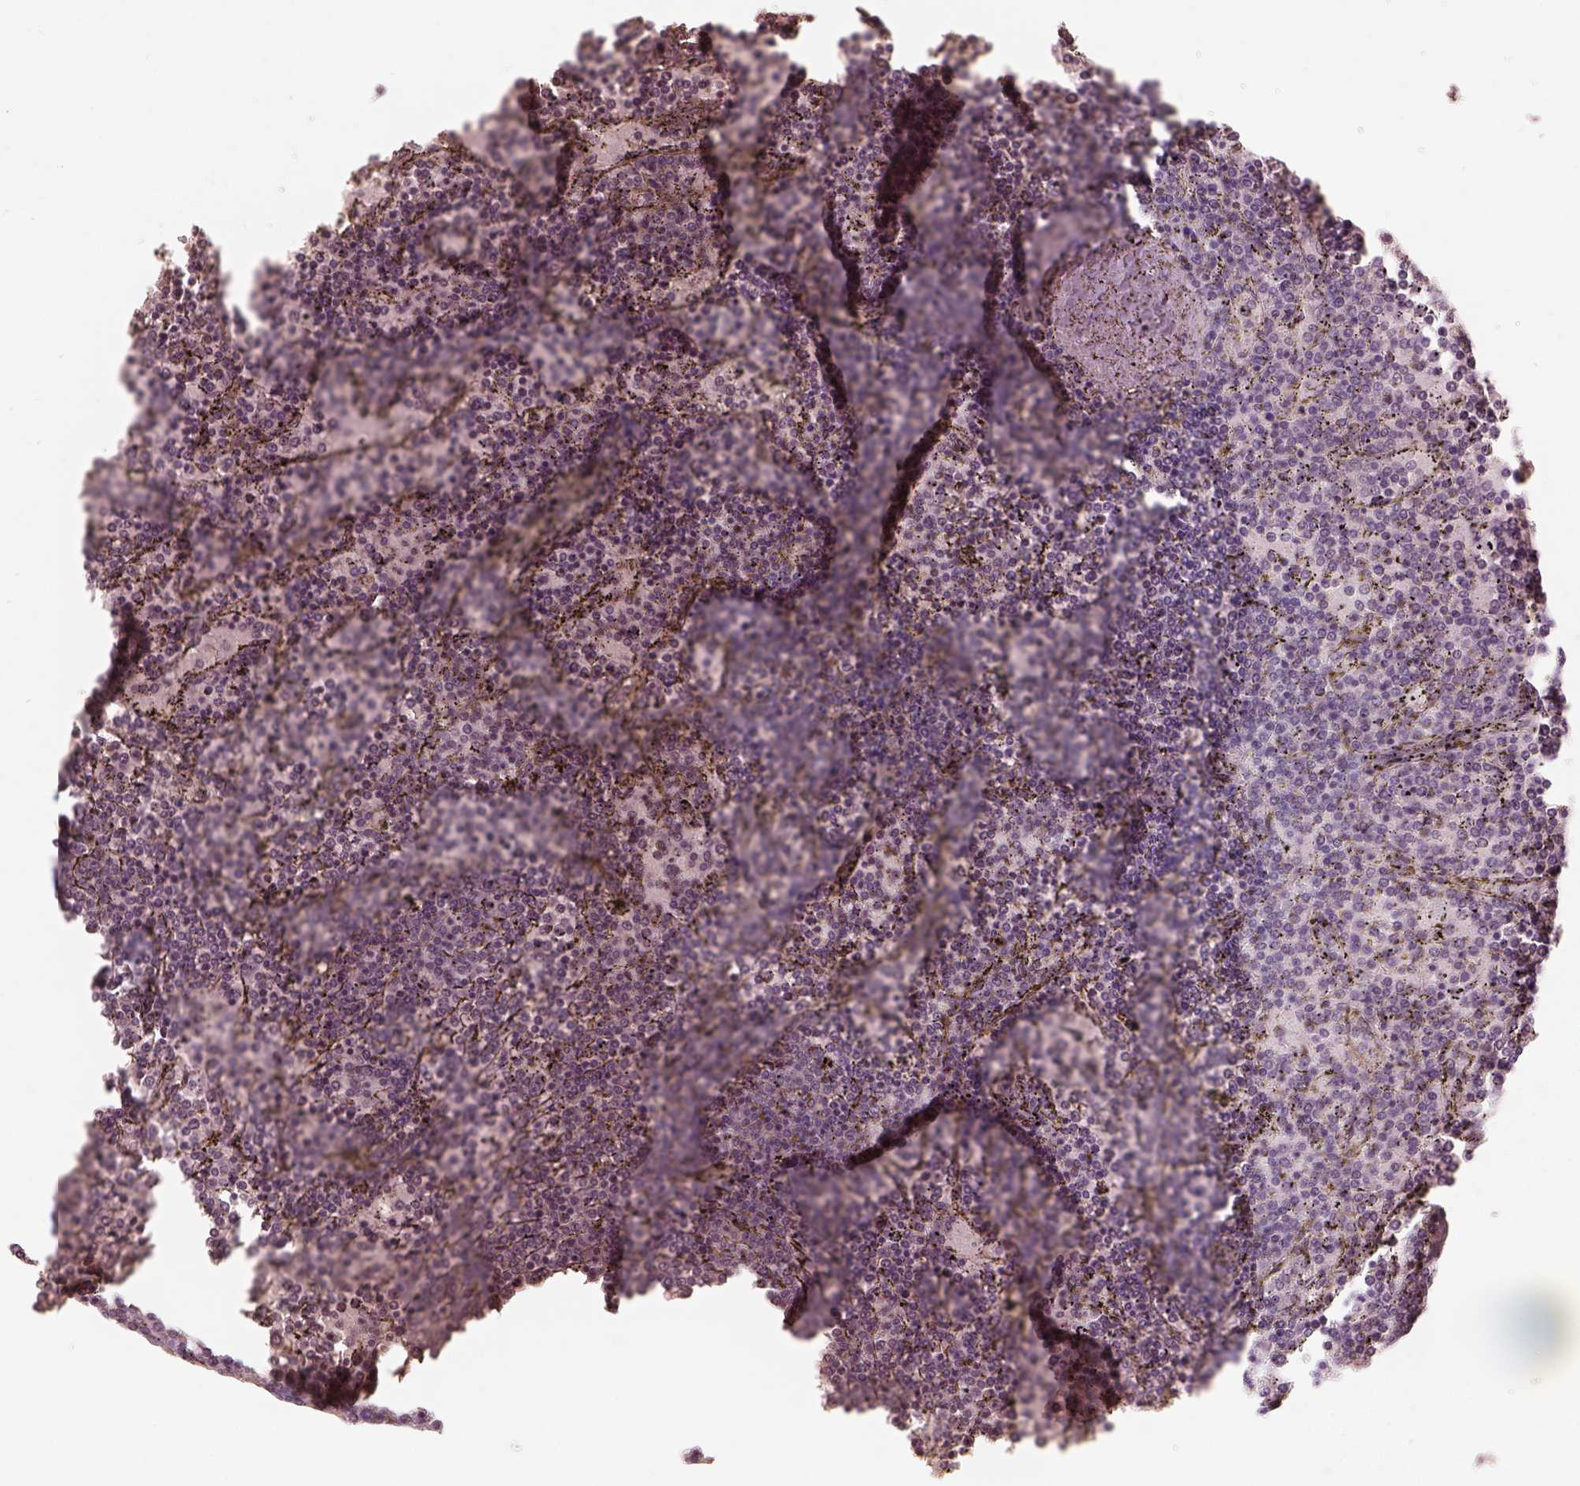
{"staining": {"intensity": "negative", "quantity": "none", "location": "none"}, "tissue": "lymphoma", "cell_type": "Tumor cells", "image_type": "cancer", "snomed": [{"axis": "morphology", "description": "Malignant lymphoma, non-Hodgkin's type, Low grade"}, {"axis": "topography", "description": "Spleen"}], "caption": "Immunohistochemistry of human lymphoma demonstrates no expression in tumor cells.", "gene": "PRKACG", "patient": {"sex": "female", "age": 77}}